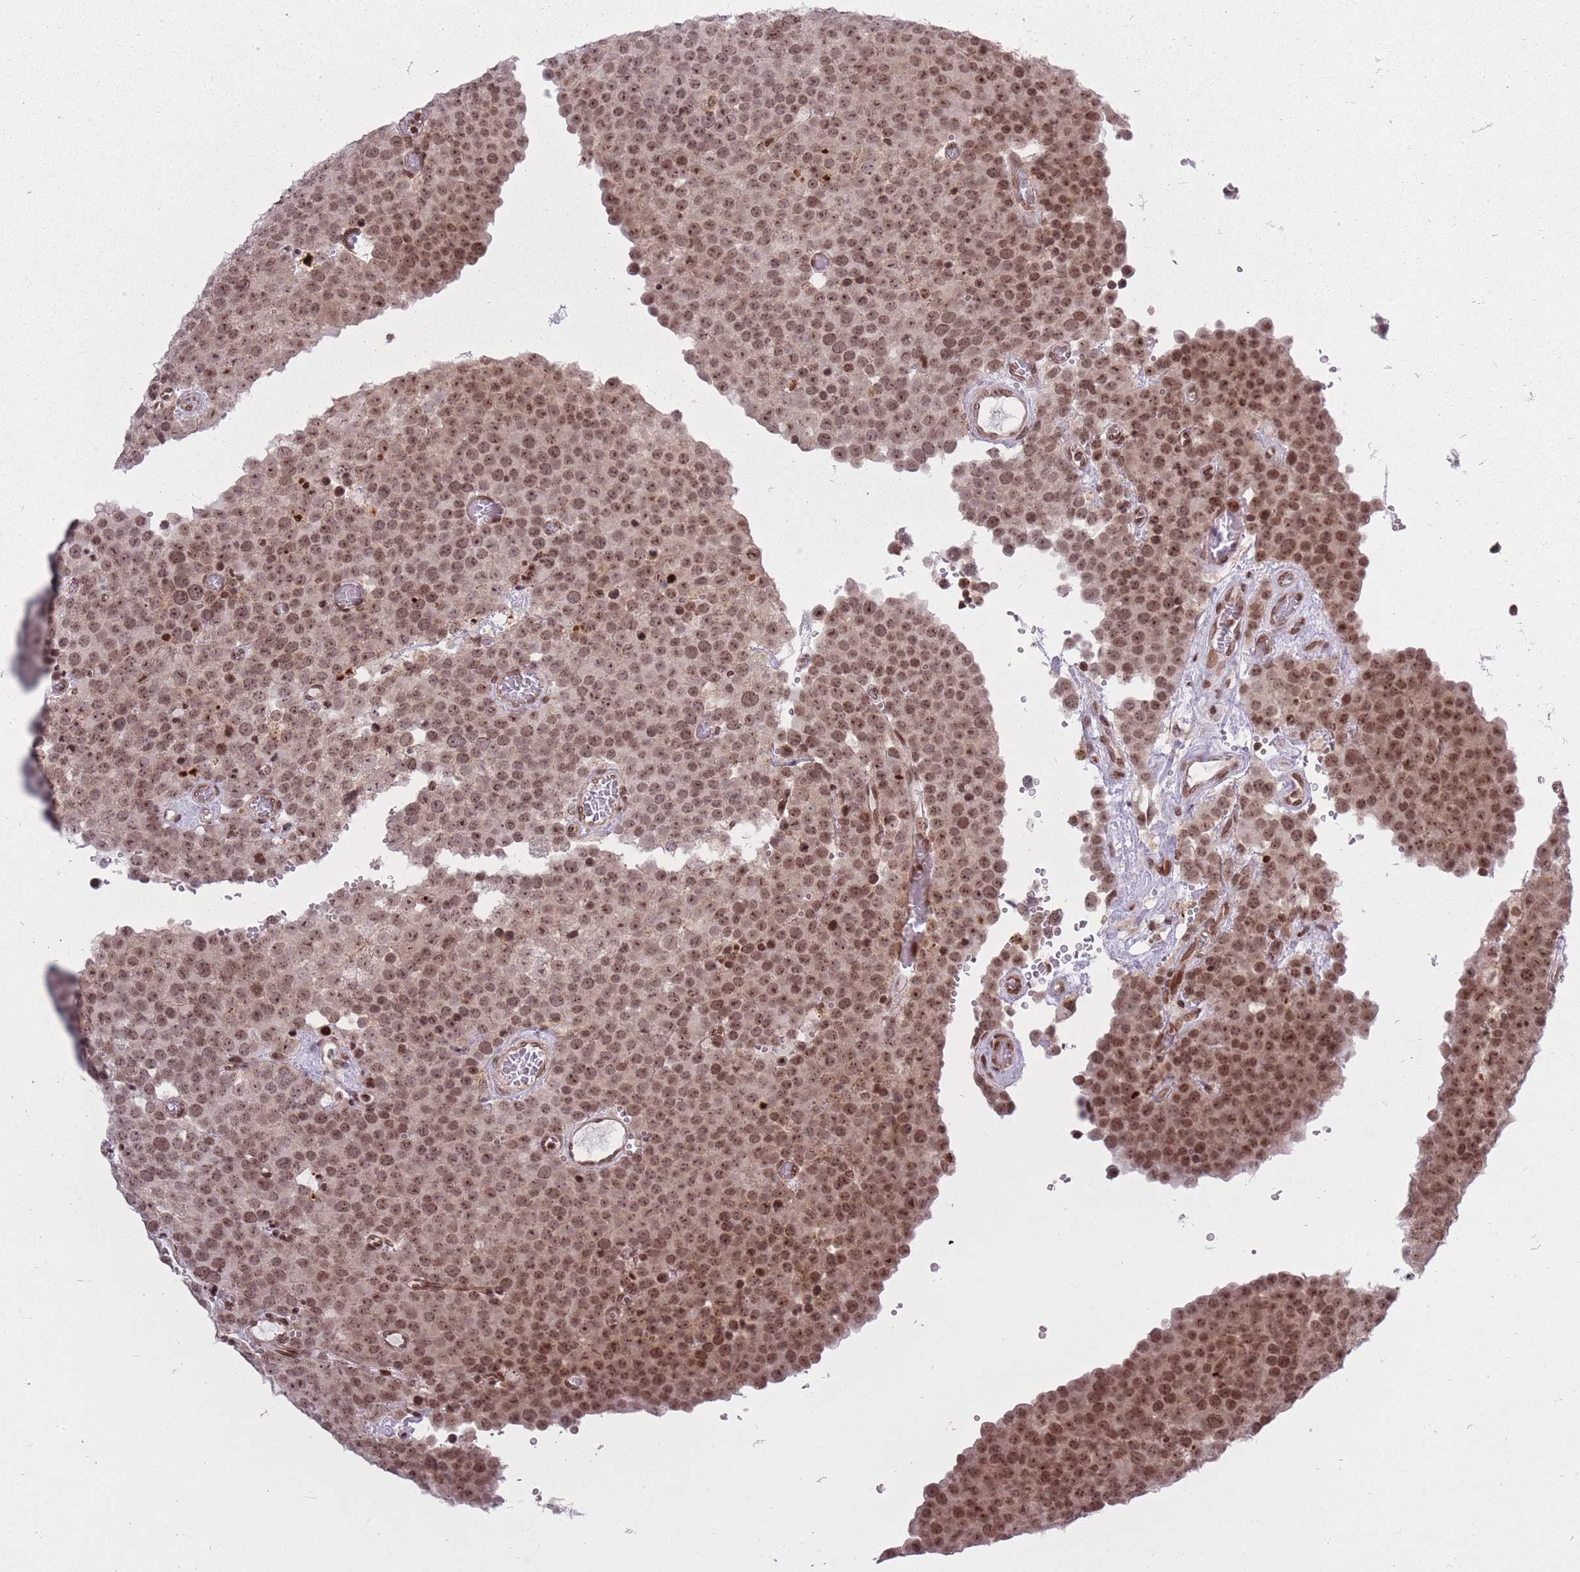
{"staining": {"intensity": "moderate", "quantity": ">75%", "location": "nuclear"}, "tissue": "testis cancer", "cell_type": "Tumor cells", "image_type": "cancer", "snomed": [{"axis": "morphology", "description": "Normal tissue, NOS"}, {"axis": "morphology", "description": "Seminoma, NOS"}, {"axis": "topography", "description": "Testis"}], "caption": "Seminoma (testis) stained for a protein (brown) demonstrates moderate nuclear positive staining in about >75% of tumor cells.", "gene": "TMC6", "patient": {"sex": "male", "age": 71}}